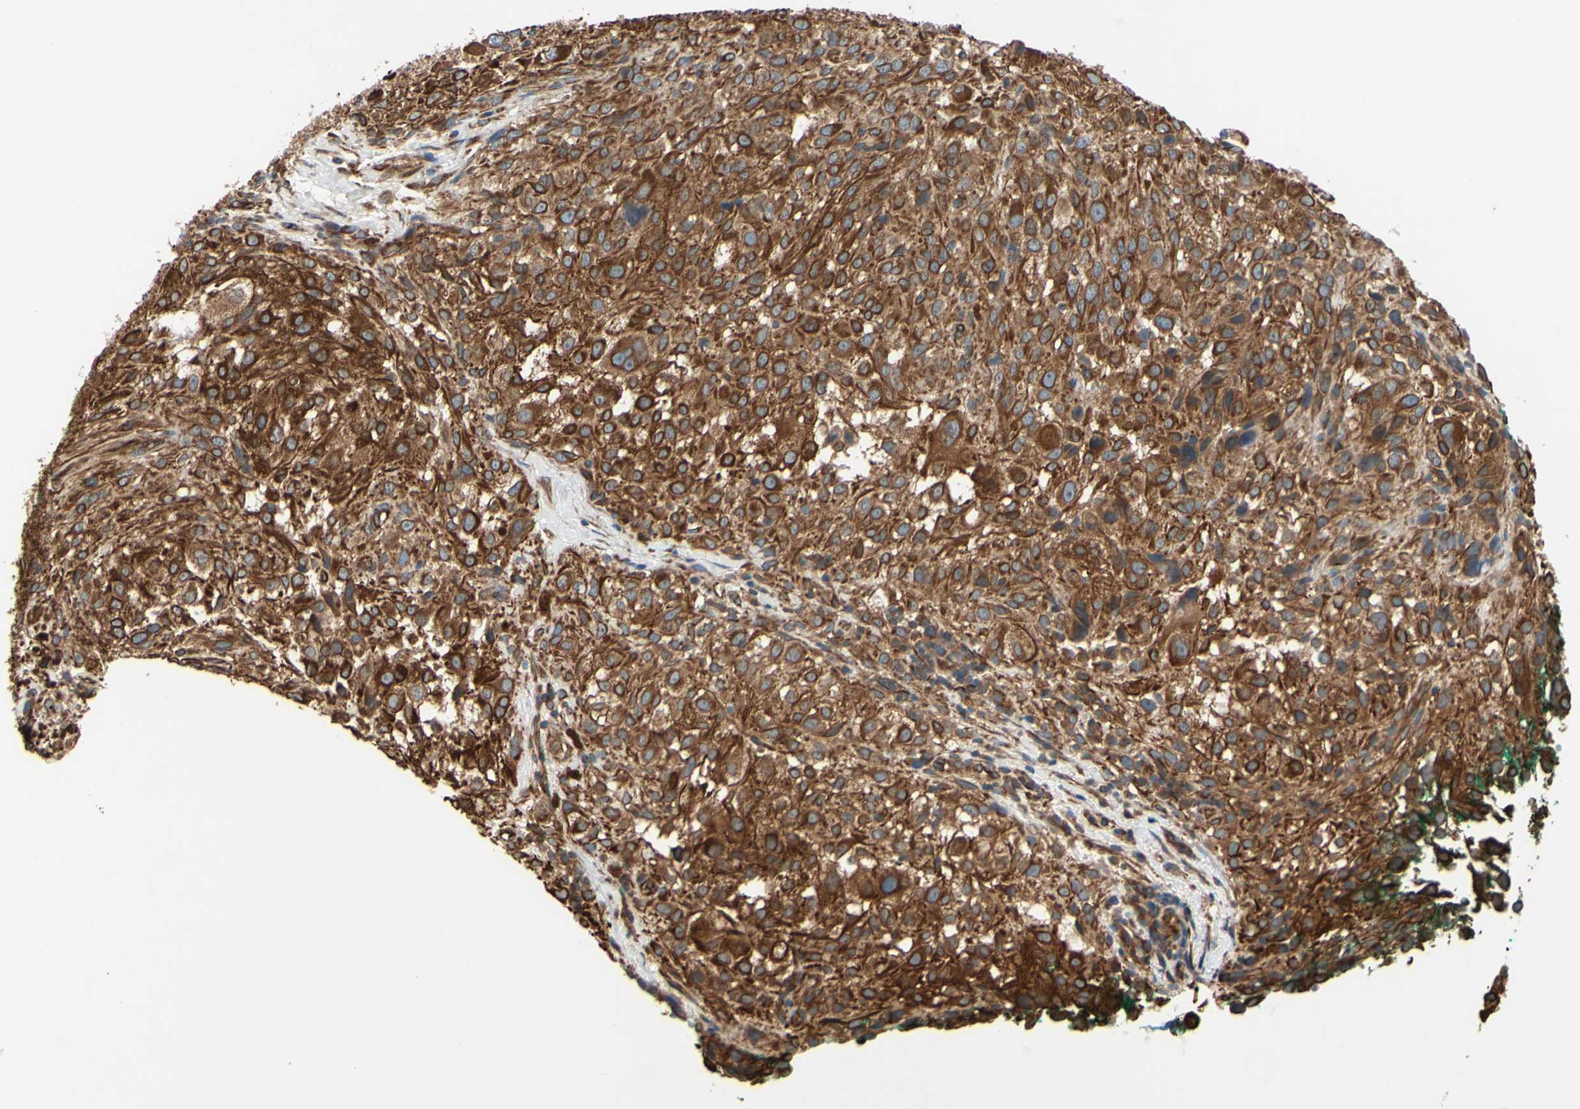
{"staining": {"intensity": "strong", "quantity": ">75%", "location": "cytoplasmic/membranous"}, "tissue": "melanoma", "cell_type": "Tumor cells", "image_type": "cancer", "snomed": [{"axis": "morphology", "description": "Necrosis, NOS"}, {"axis": "morphology", "description": "Malignant melanoma, NOS"}, {"axis": "topography", "description": "Skin"}], "caption": "This is a photomicrograph of immunohistochemistry (IHC) staining of malignant melanoma, which shows strong staining in the cytoplasmic/membranous of tumor cells.", "gene": "TRAF2", "patient": {"sex": "female", "age": 87}}